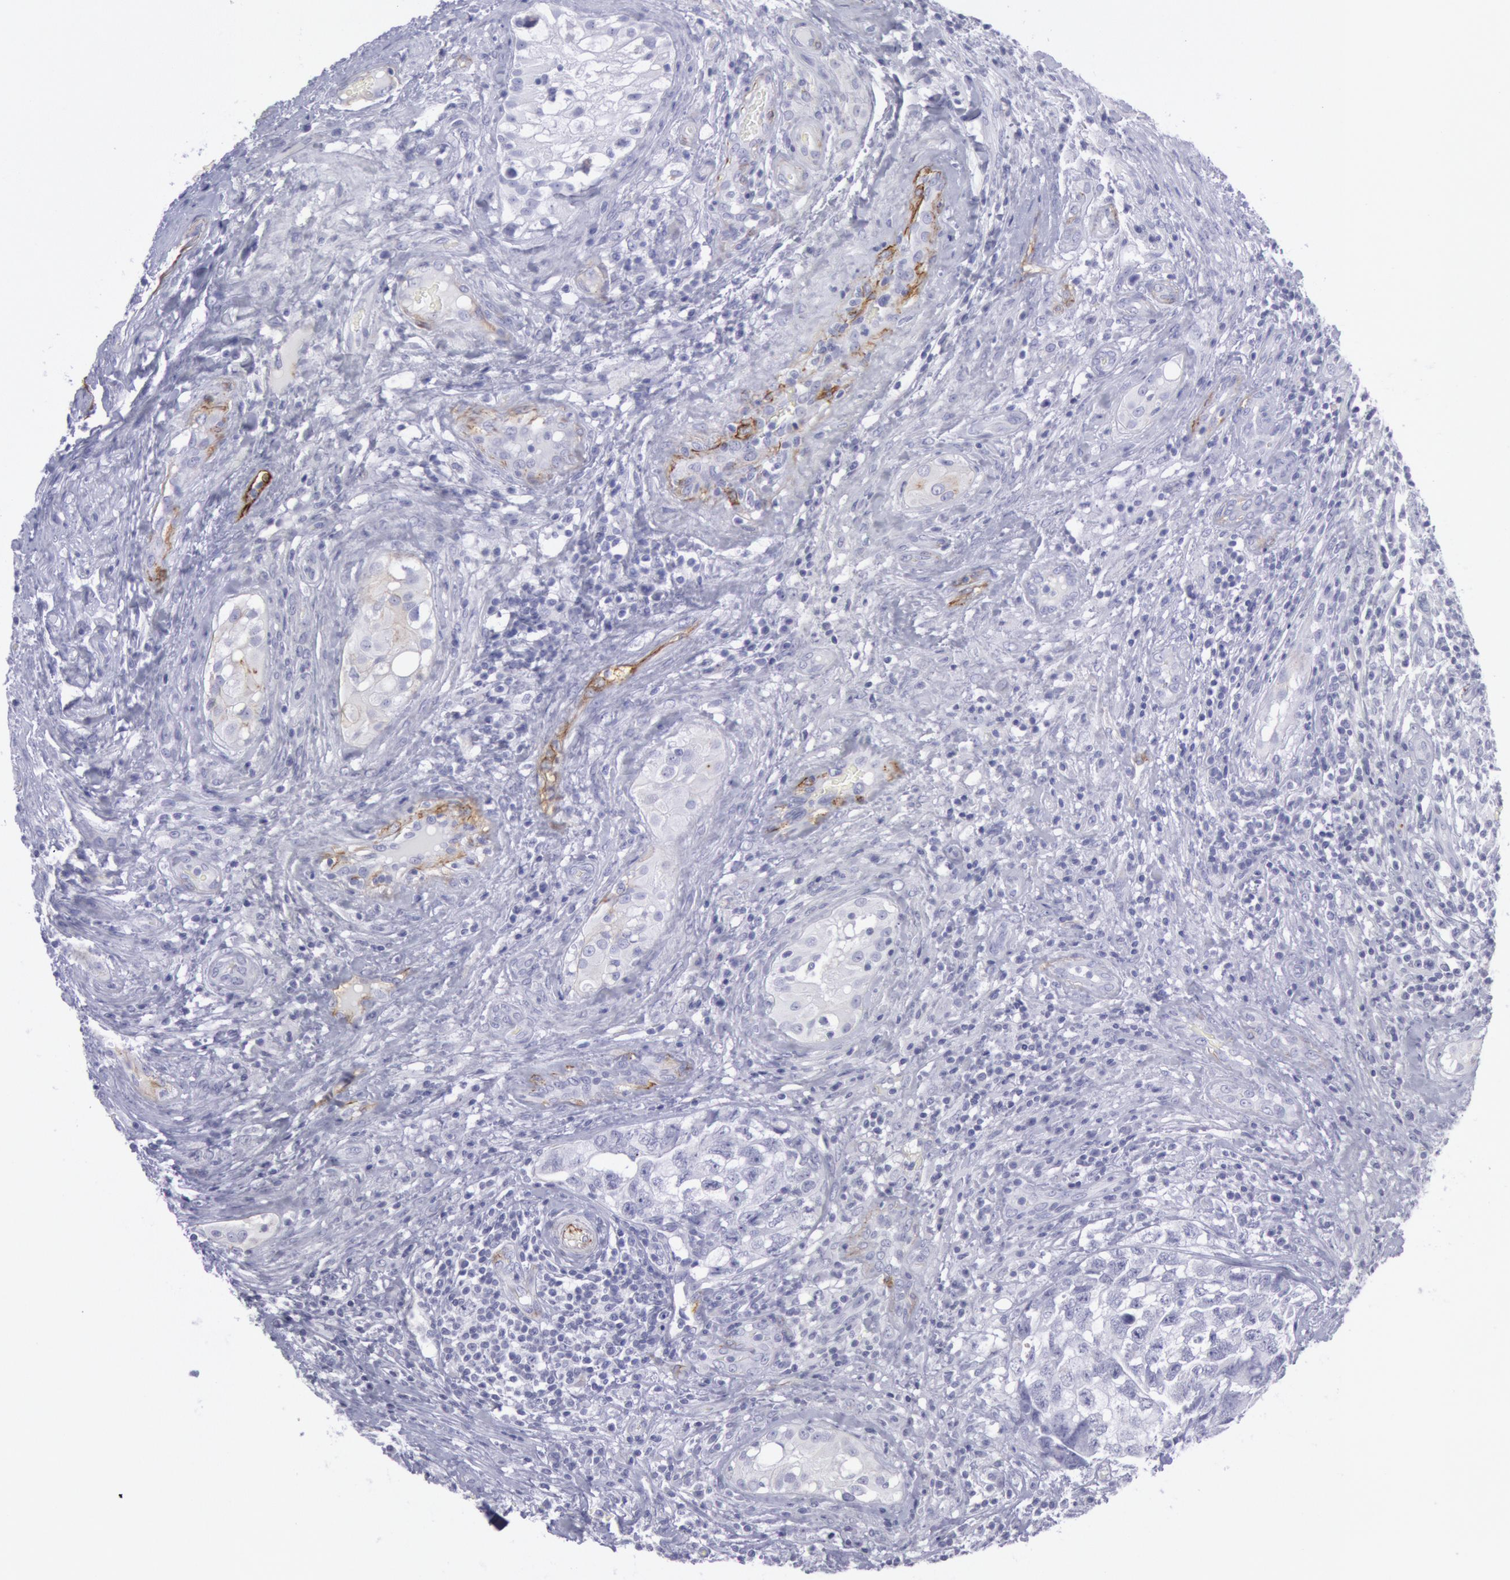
{"staining": {"intensity": "negative", "quantity": "none", "location": "none"}, "tissue": "testis cancer", "cell_type": "Tumor cells", "image_type": "cancer", "snomed": [{"axis": "morphology", "description": "Carcinoma, Embryonal, NOS"}, {"axis": "topography", "description": "Testis"}], "caption": "Immunohistochemistry of testis cancer (embryonal carcinoma) demonstrates no staining in tumor cells. (Stains: DAB (3,3'-diaminobenzidine) IHC with hematoxylin counter stain, Microscopy: brightfield microscopy at high magnification).", "gene": "CDH13", "patient": {"sex": "male", "age": 31}}